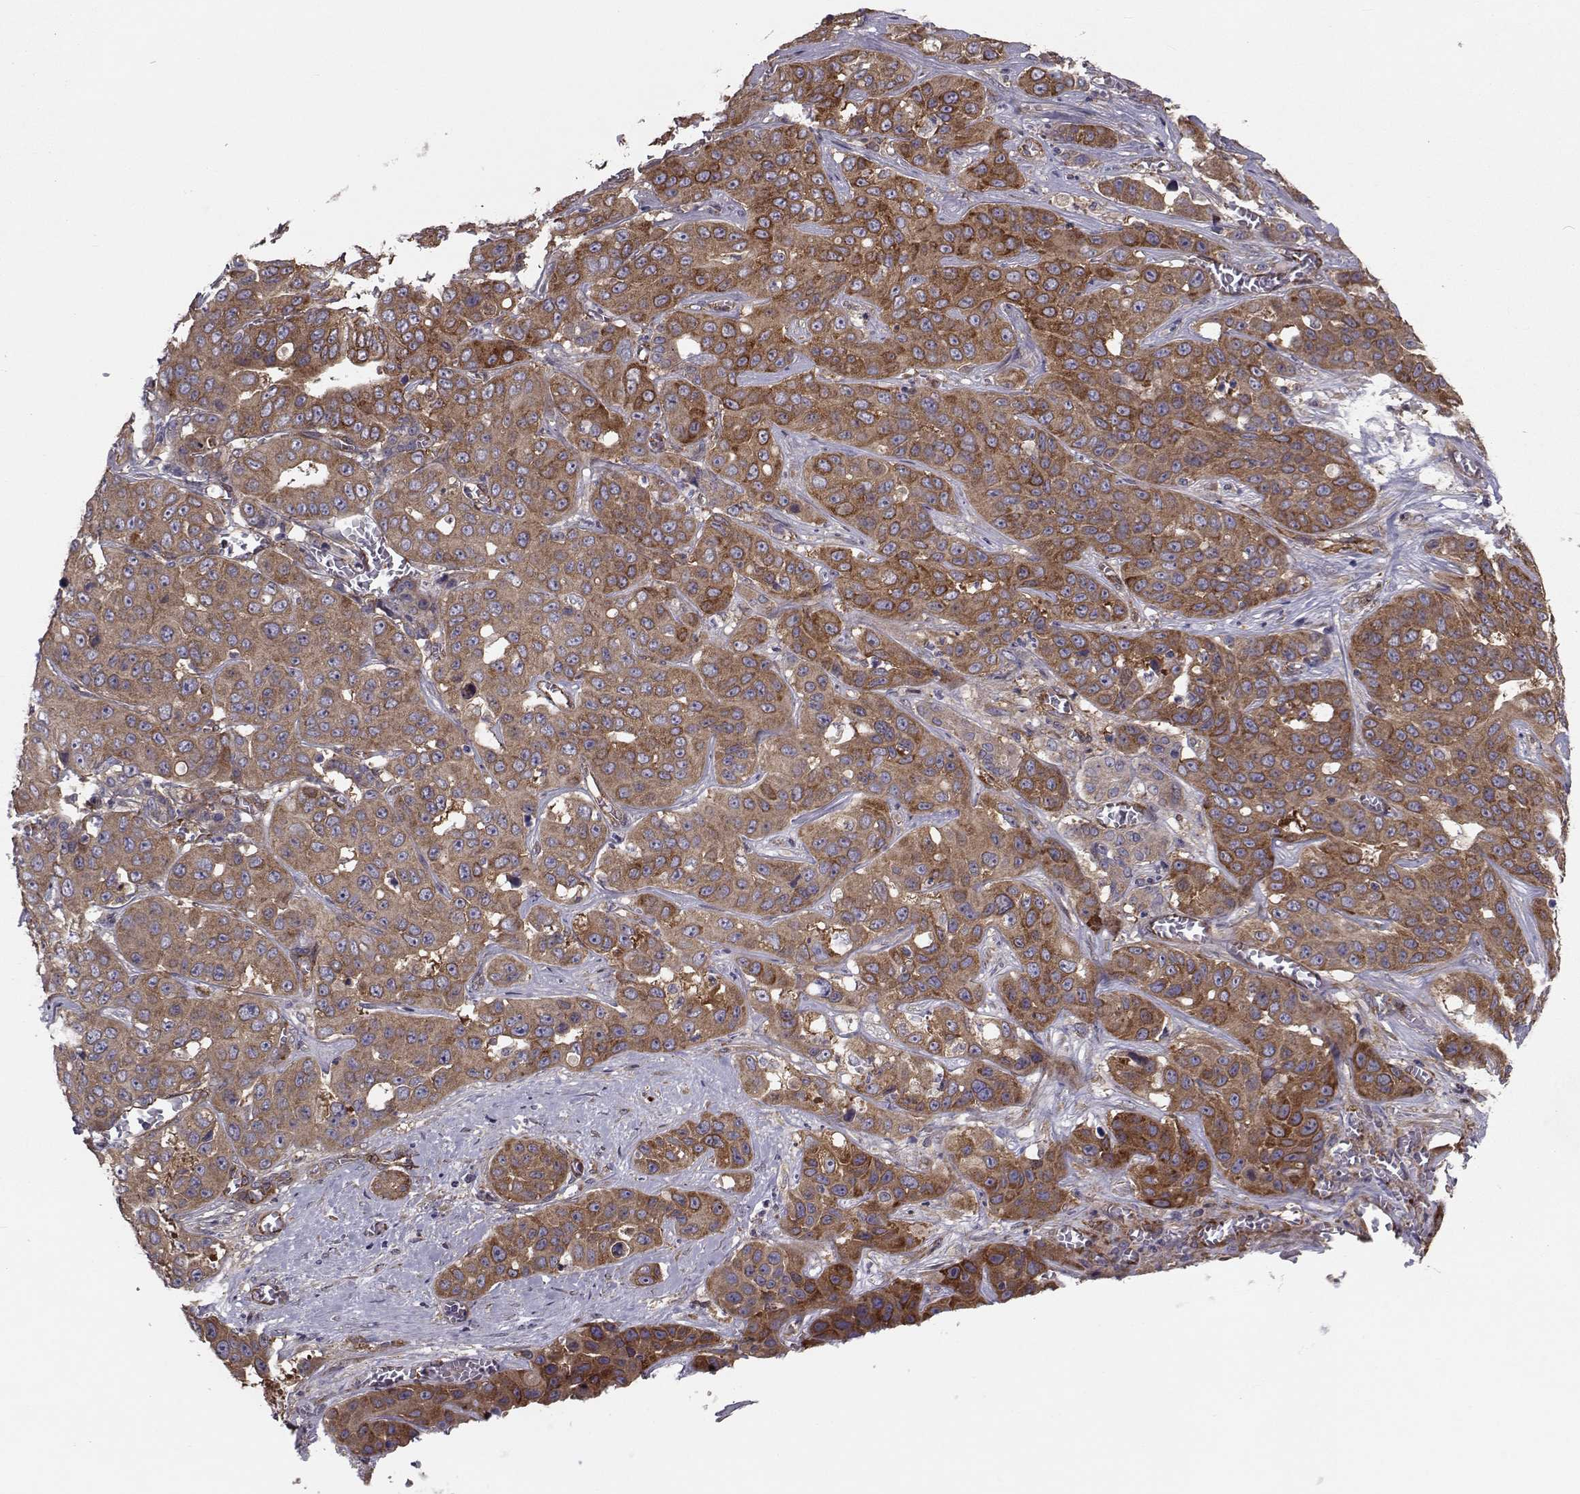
{"staining": {"intensity": "strong", "quantity": ">75%", "location": "cytoplasmic/membranous"}, "tissue": "liver cancer", "cell_type": "Tumor cells", "image_type": "cancer", "snomed": [{"axis": "morphology", "description": "Cholangiocarcinoma"}, {"axis": "topography", "description": "Liver"}], "caption": "Immunohistochemical staining of human liver cholangiocarcinoma reveals high levels of strong cytoplasmic/membranous staining in approximately >75% of tumor cells. Immunohistochemistry (ihc) stains the protein of interest in brown and the nuclei are stained blue.", "gene": "TRIP10", "patient": {"sex": "female", "age": 52}}